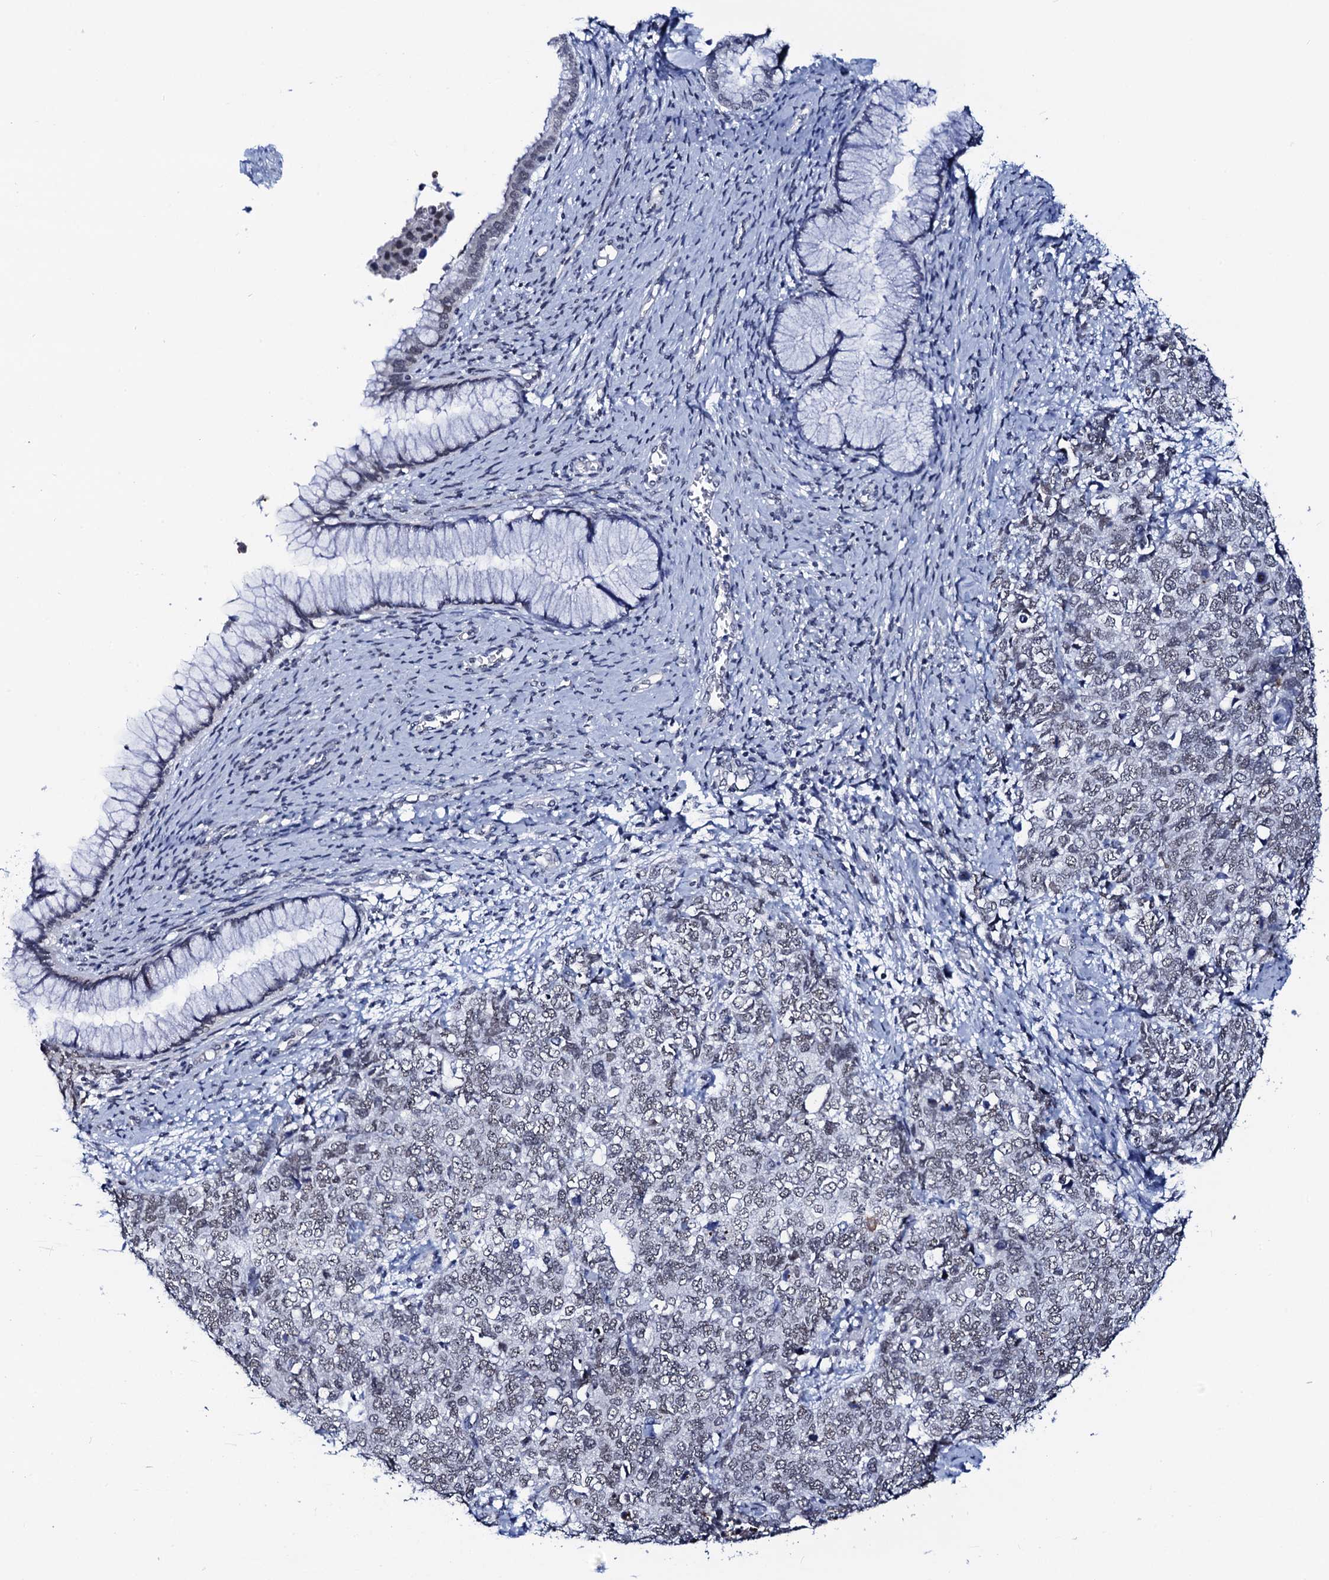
{"staining": {"intensity": "weak", "quantity": "25%-75%", "location": "nuclear"}, "tissue": "cervical cancer", "cell_type": "Tumor cells", "image_type": "cancer", "snomed": [{"axis": "morphology", "description": "Squamous cell carcinoma, NOS"}, {"axis": "topography", "description": "Cervix"}], "caption": "The immunohistochemical stain labels weak nuclear positivity in tumor cells of cervical cancer tissue.", "gene": "C16orf87", "patient": {"sex": "female", "age": 63}}